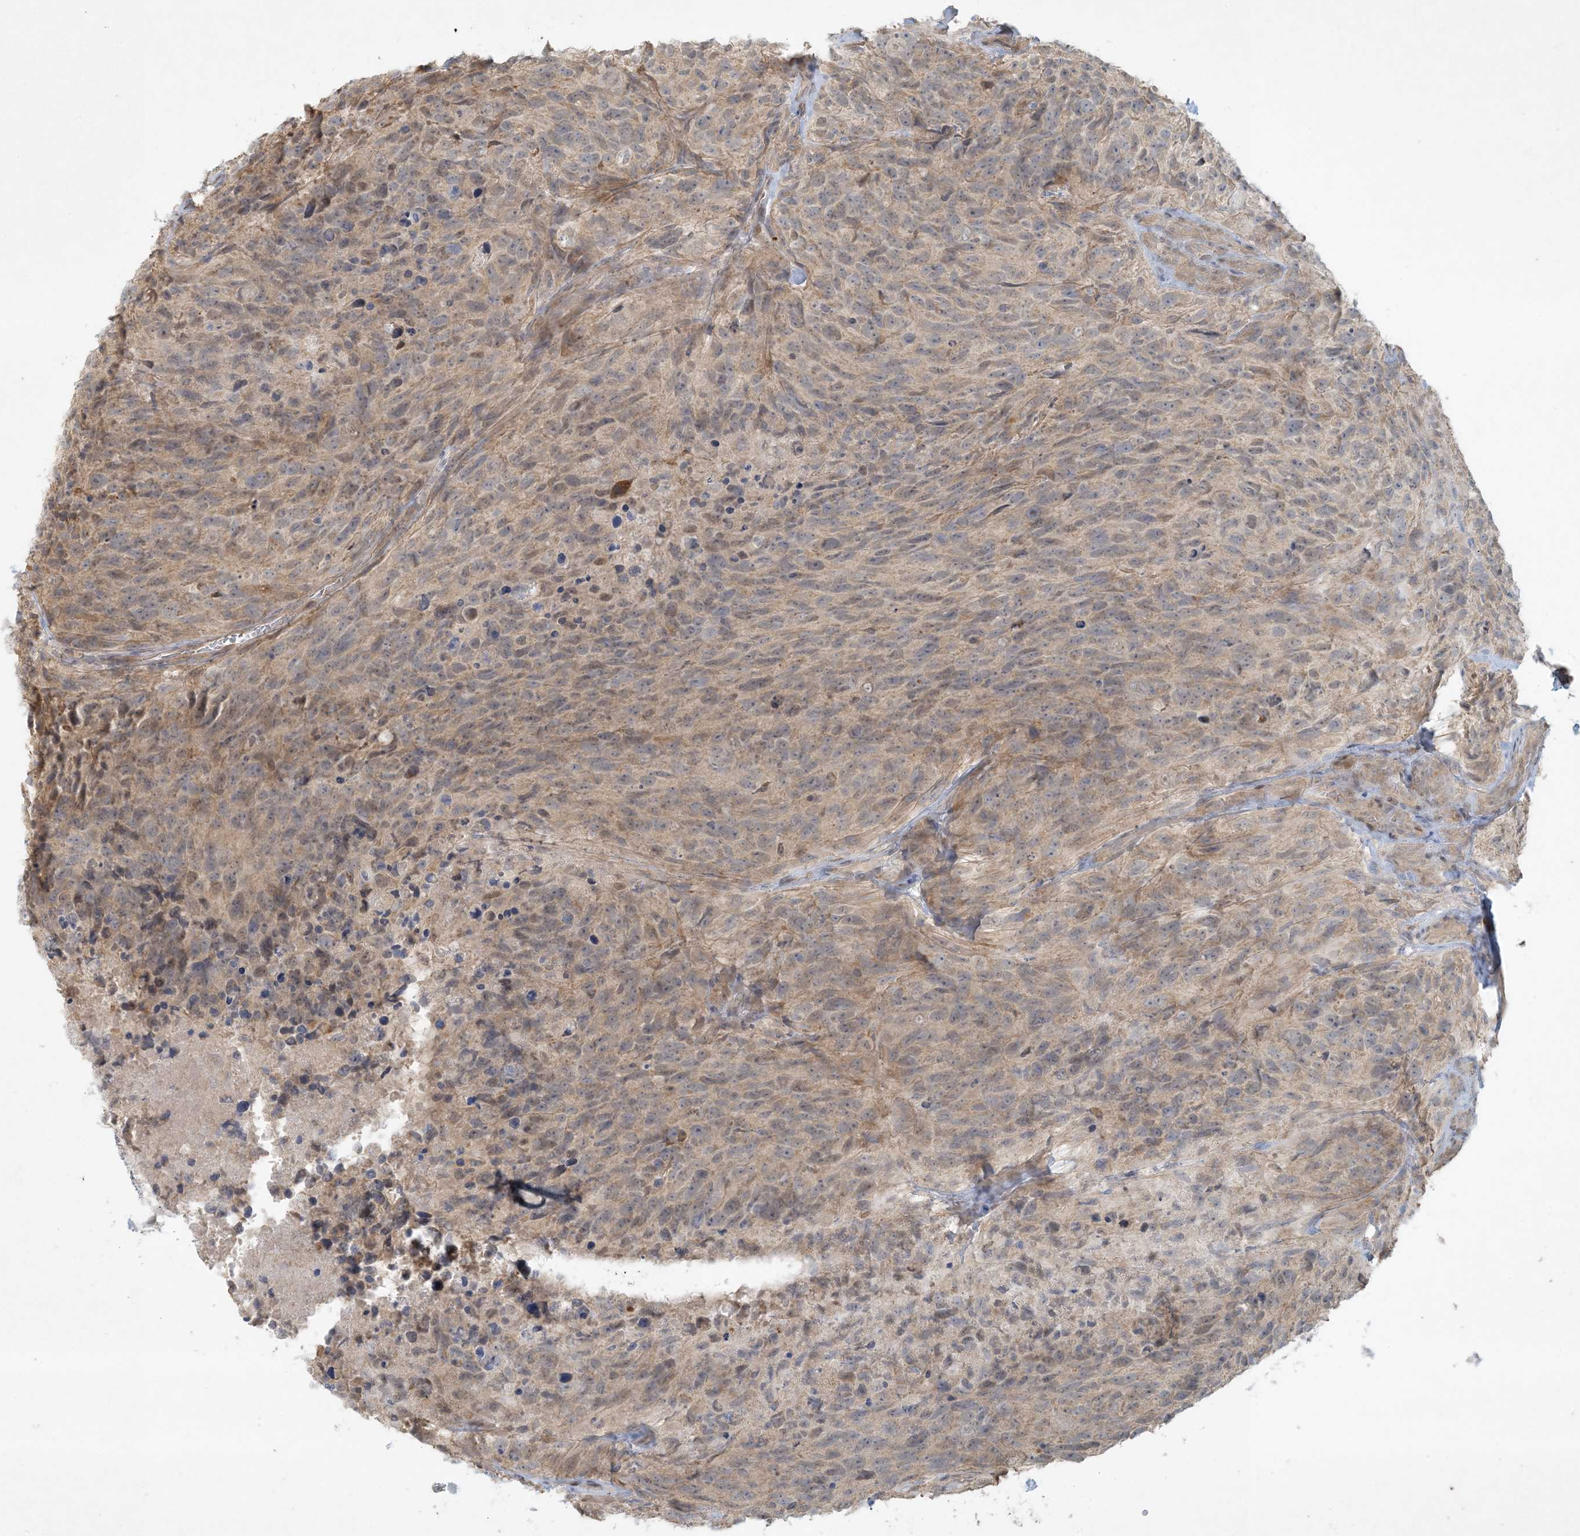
{"staining": {"intensity": "weak", "quantity": ">75%", "location": "cytoplasmic/membranous"}, "tissue": "glioma", "cell_type": "Tumor cells", "image_type": "cancer", "snomed": [{"axis": "morphology", "description": "Glioma, malignant, High grade"}, {"axis": "topography", "description": "Brain"}], "caption": "Human malignant high-grade glioma stained with a protein marker displays weak staining in tumor cells.", "gene": "BCORL1", "patient": {"sex": "male", "age": 69}}